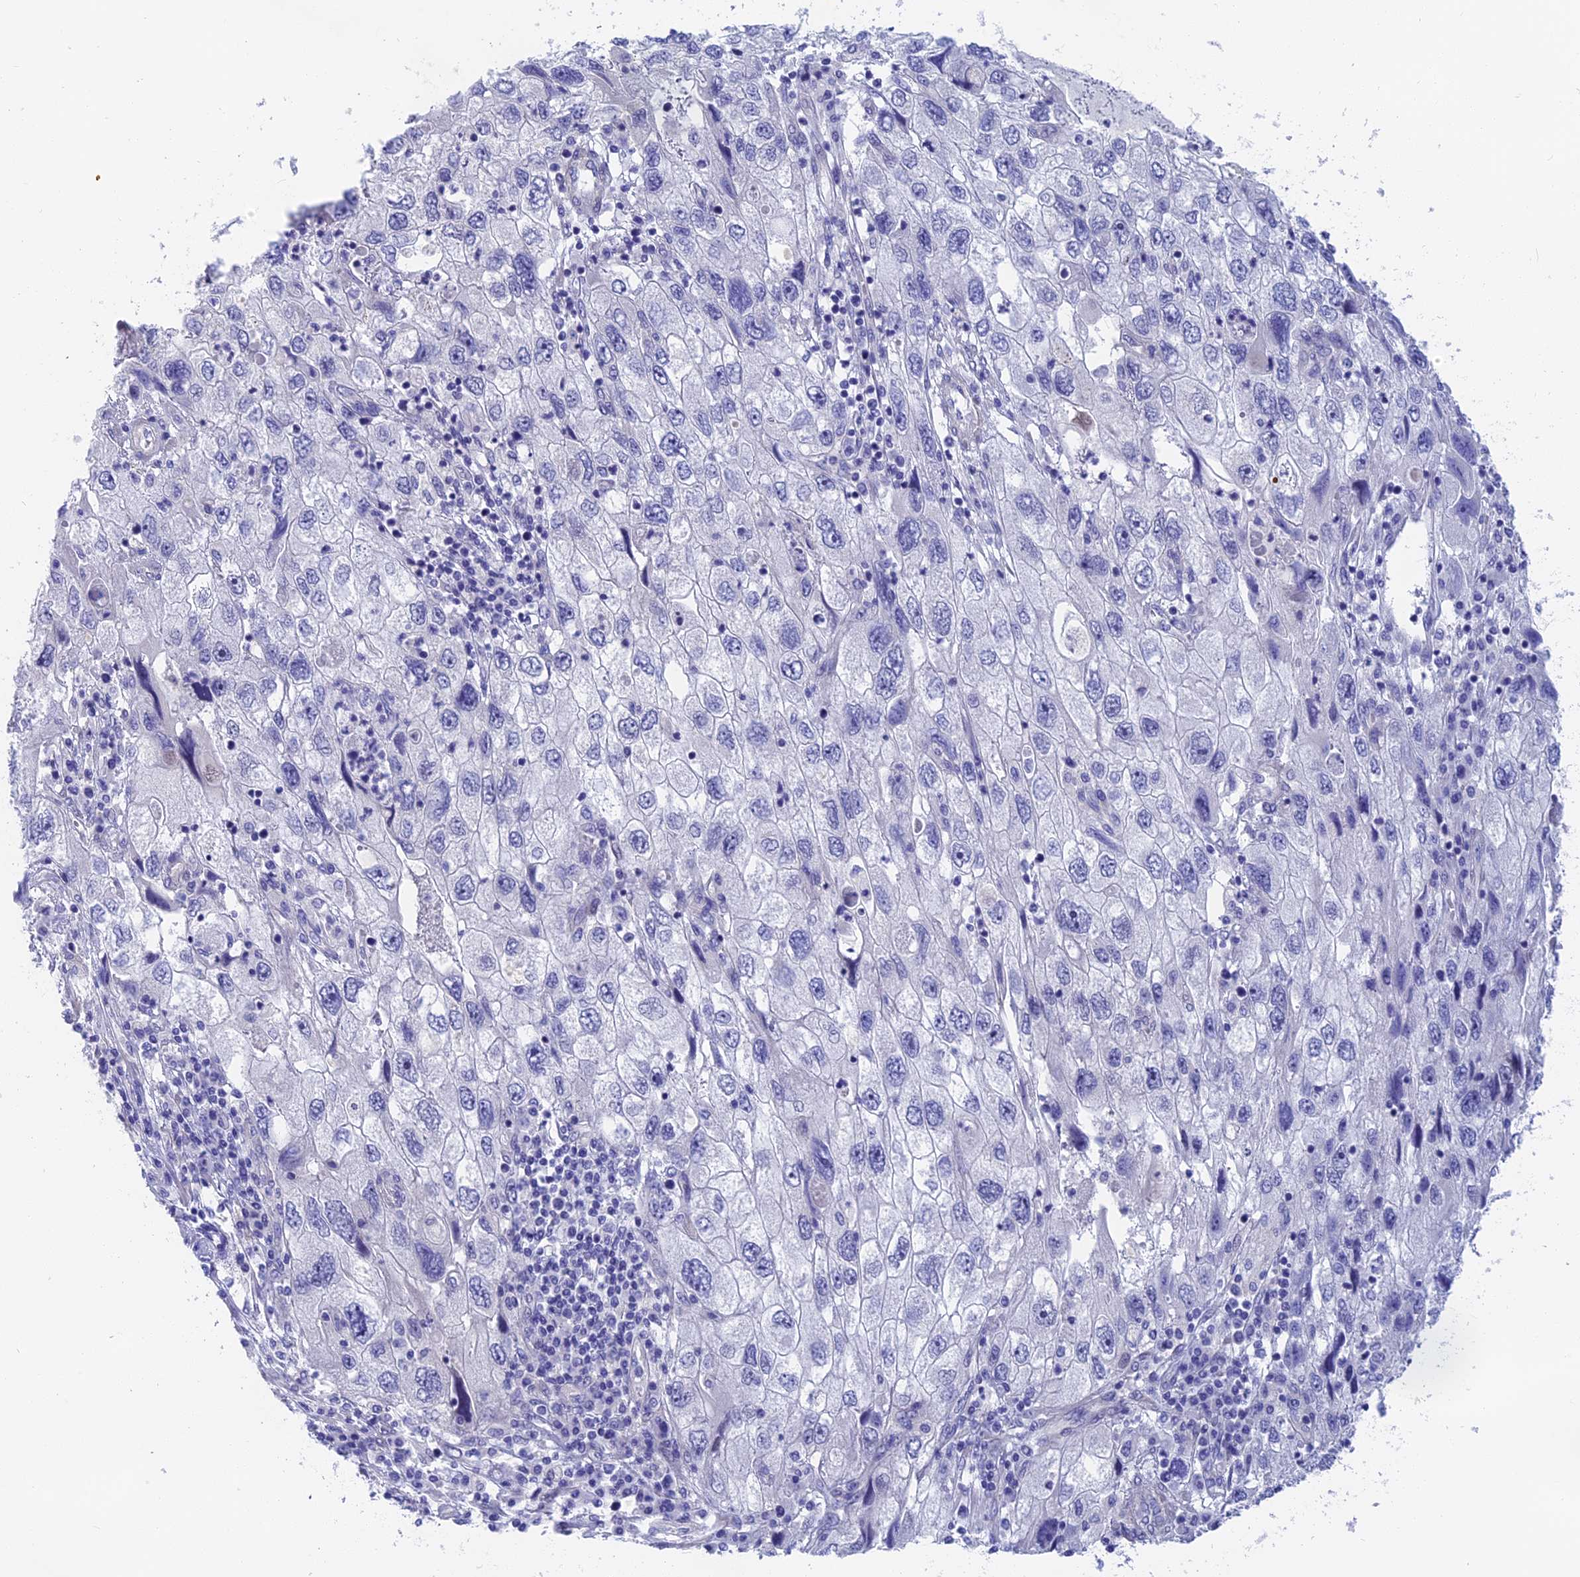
{"staining": {"intensity": "negative", "quantity": "none", "location": "none"}, "tissue": "endometrial cancer", "cell_type": "Tumor cells", "image_type": "cancer", "snomed": [{"axis": "morphology", "description": "Adenocarcinoma, NOS"}, {"axis": "topography", "description": "Endometrium"}], "caption": "Immunohistochemistry of endometrial cancer (adenocarcinoma) reveals no staining in tumor cells. (DAB (3,3'-diaminobenzidine) immunohistochemistry (IHC), high magnification).", "gene": "GLB1L", "patient": {"sex": "female", "age": 49}}